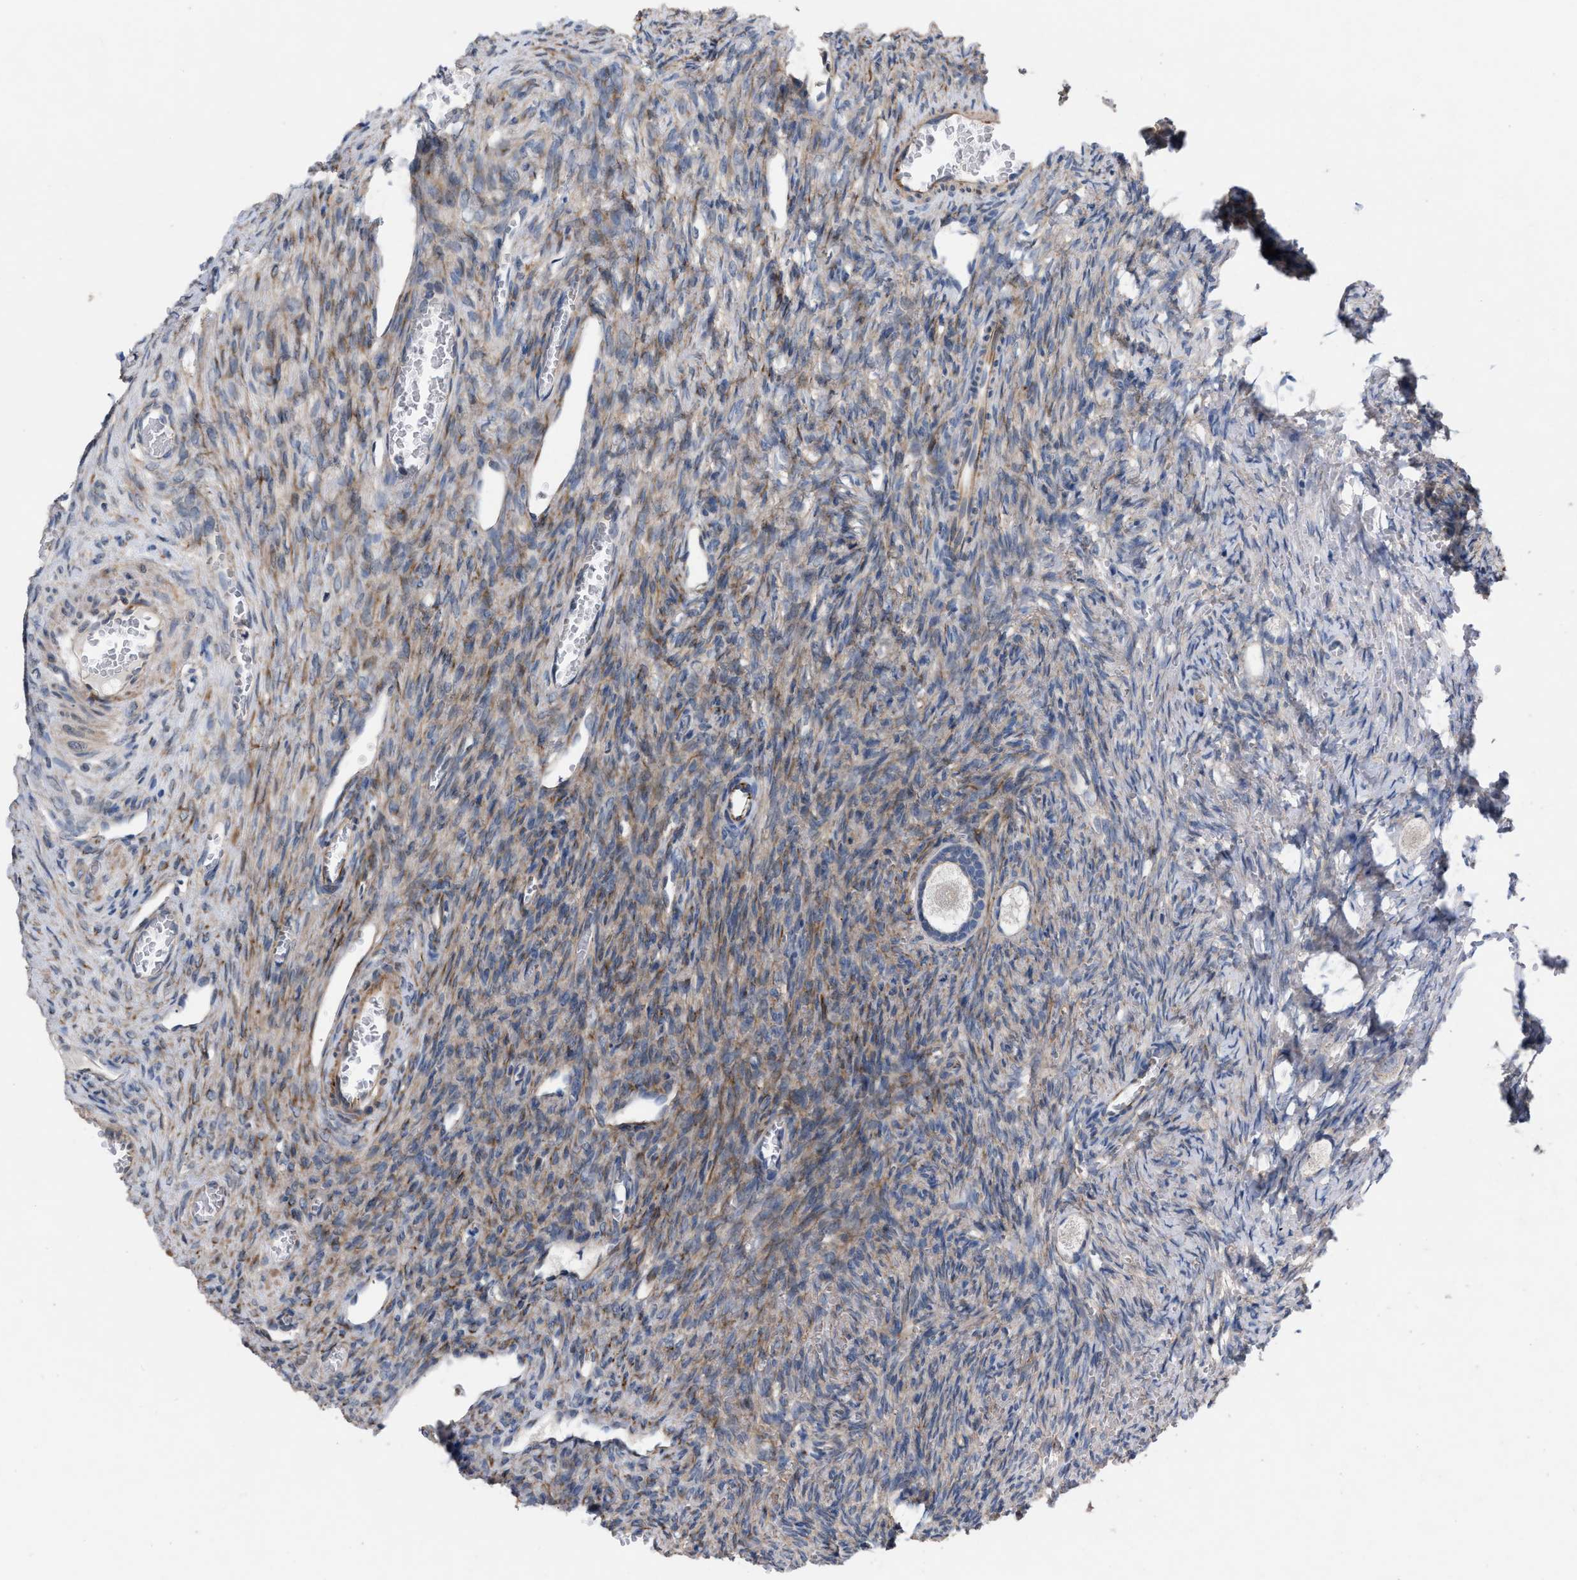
{"staining": {"intensity": "weak", "quantity": "25%-75%", "location": "cytoplasmic/membranous"}, "tissue": "ovary", "cell_type": "Follicle cells", "image_type": "normal", "snomed": [{"axis": "morphology", "description": "Normal tissue, NOS"}, {"axis": "topography", "description": "Ovary"}], "caption": "Benign ovary shows weak cytoplasmic/membranous positivity in about 25%-75% of follicle cells Nuclei are stained in blue..", "gene": "TMEM131", "patient": {"sex": "female", "age": 27}}